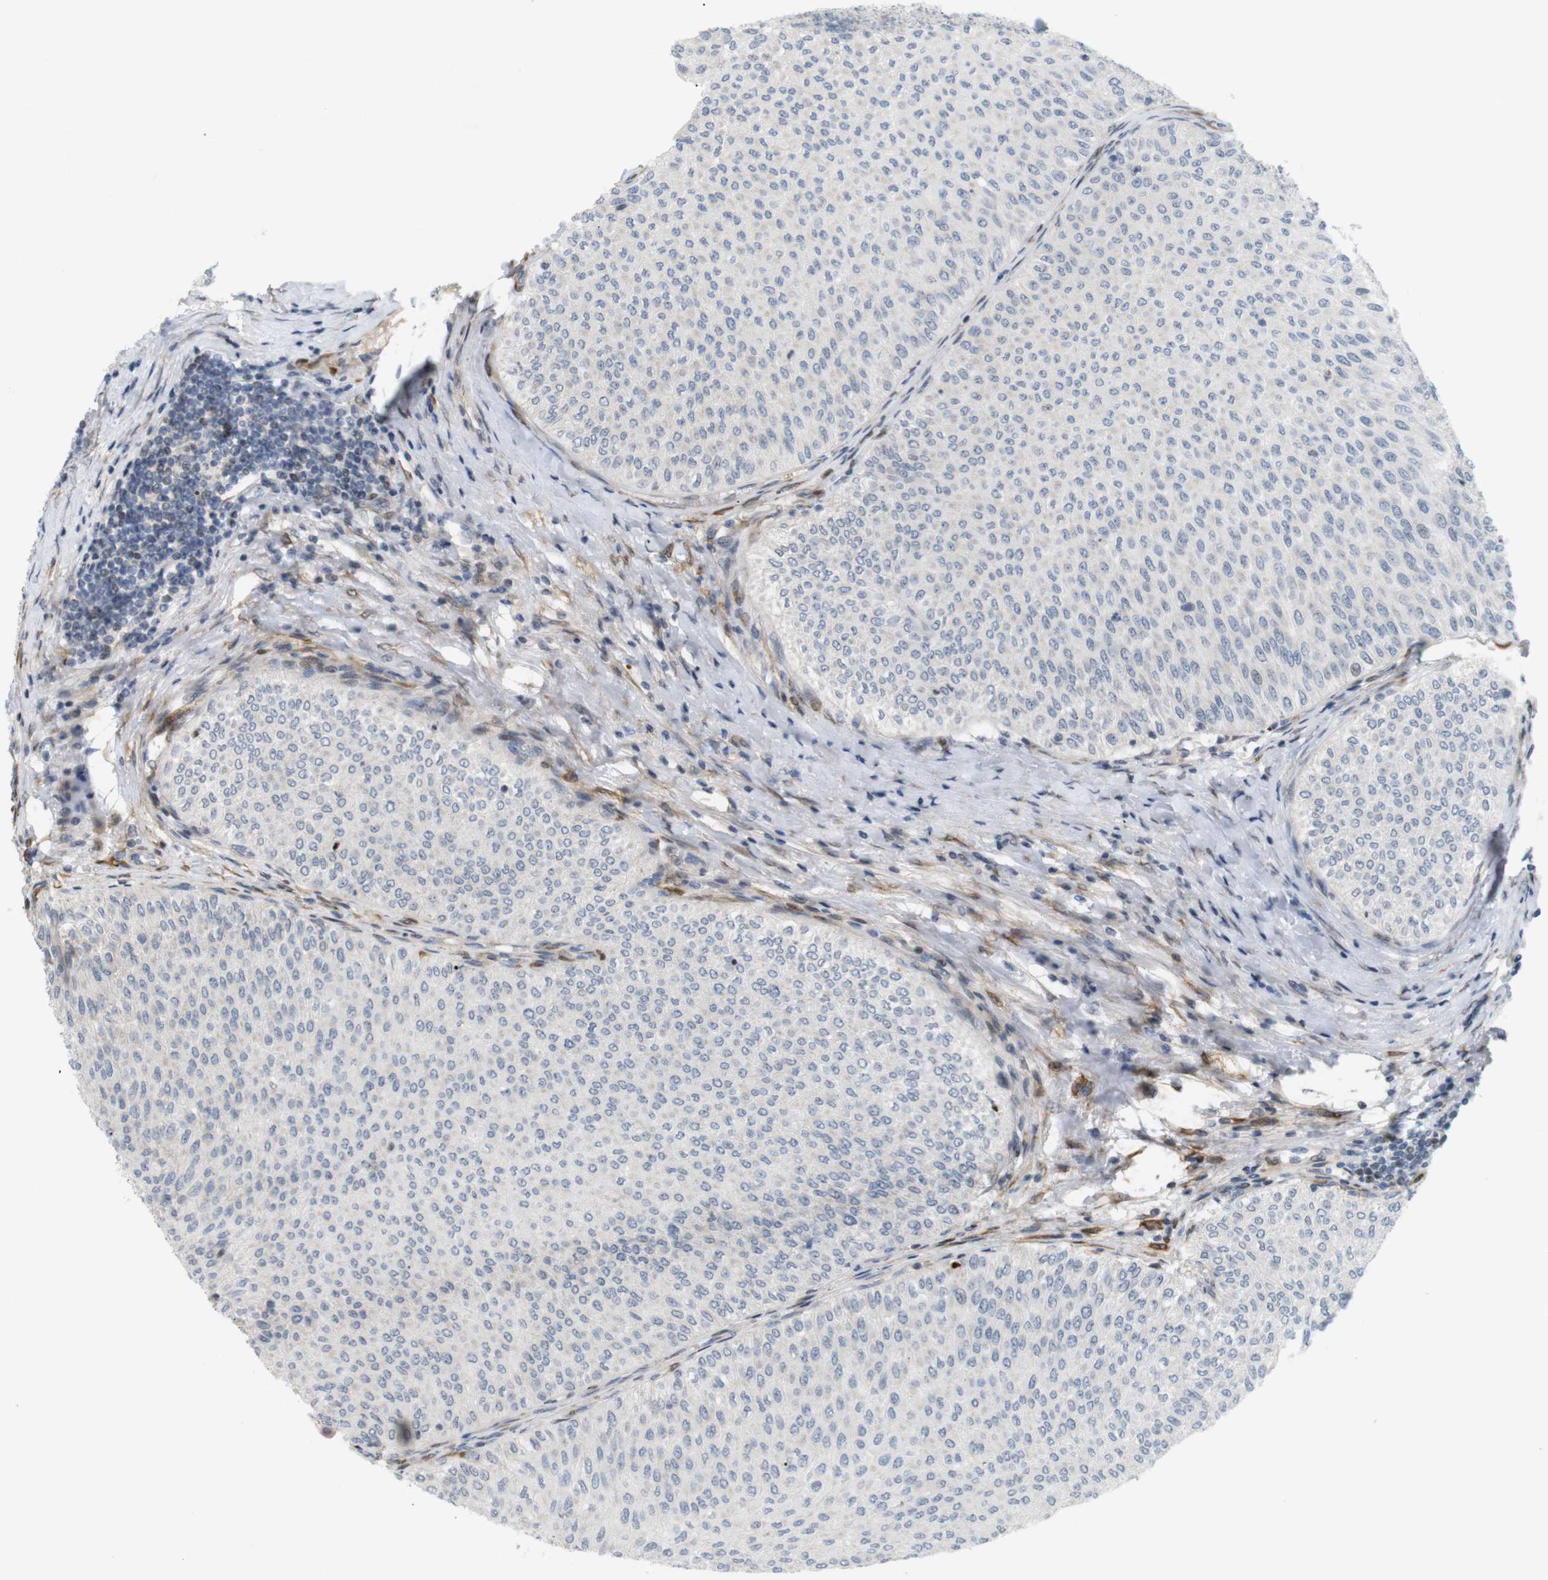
{"staining": {"intensity": "negative", "quantity": "none", "location": "none"}, "tissue": "urothelial cancer", "cell_type": "Tumor cells", "image_type": "cancer", "snomed": [{"axis": "morphology", "description": "Urothelial carcinoma, Low grade"}, {"axis": "topography", "description": "Urinary bladder"}], "caption": "This is an immunohistochemistry (IHC) photomicrograph of human urothelial cancer. There is no expression in tumor cells.", "gene": "PPP1R14A", "patient": {"sex": "male", "age": 78}}